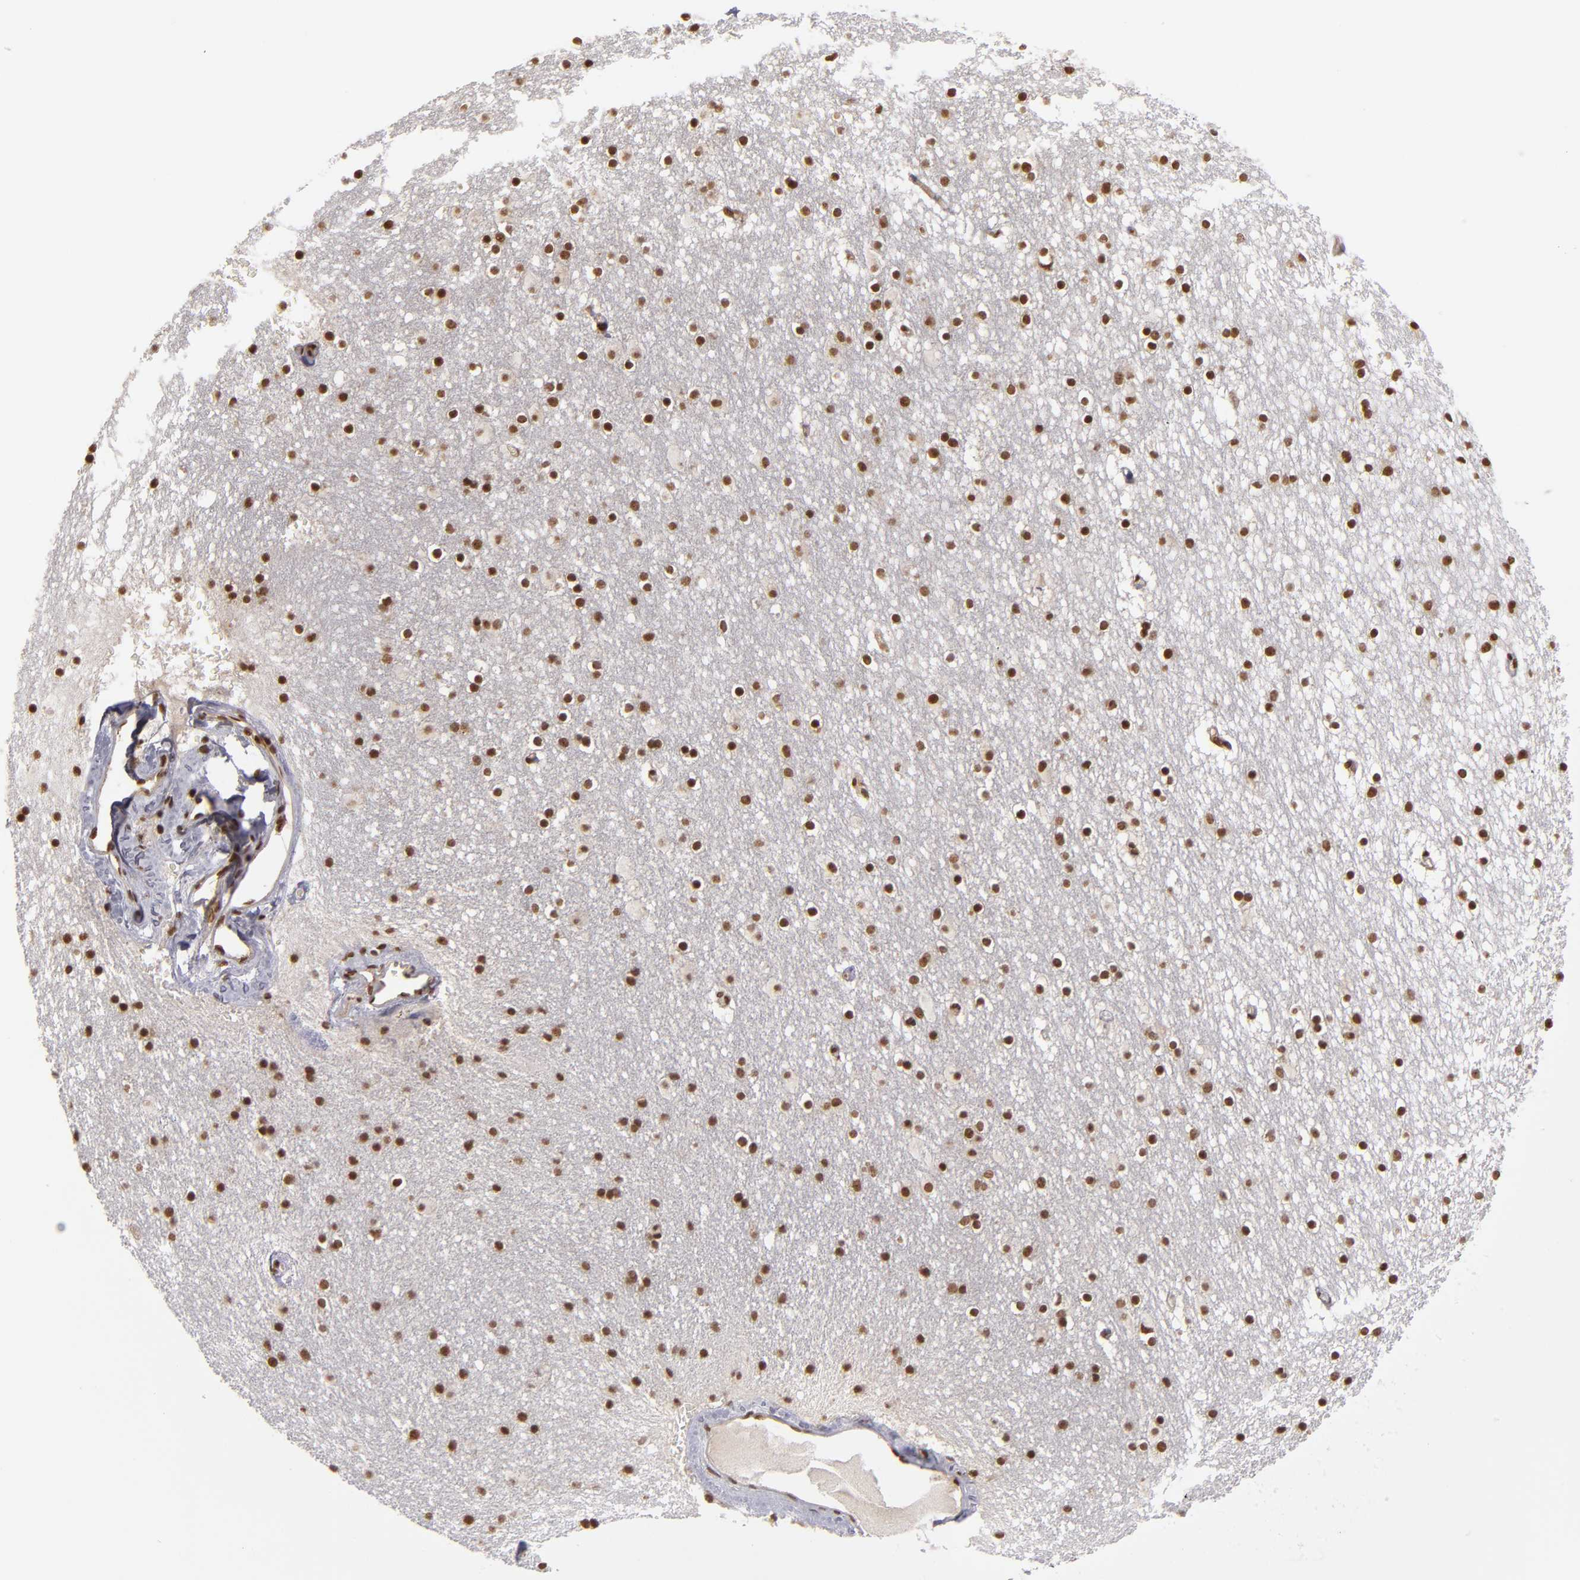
{"staining": {"intensity": "moderate", "quantity": ">75%", "location": "nuclear"}, "tissue": "caudate", "cell_type": "Glial cells", "image_type": "normal", "snomed": [{"axis": "morphology", "description": "Normal tissue, NOS"}, {"axis": "topography", "description": "Lateral ventricle wall"}], "caption": "Approximately >75% of glial cells in unremarkable human caudate reveal moderate nuclear protein staining as visualized by brown immunohistochemical staining.", "gene": "ABL2", "patient": {"sex": "male", "age": 45}}